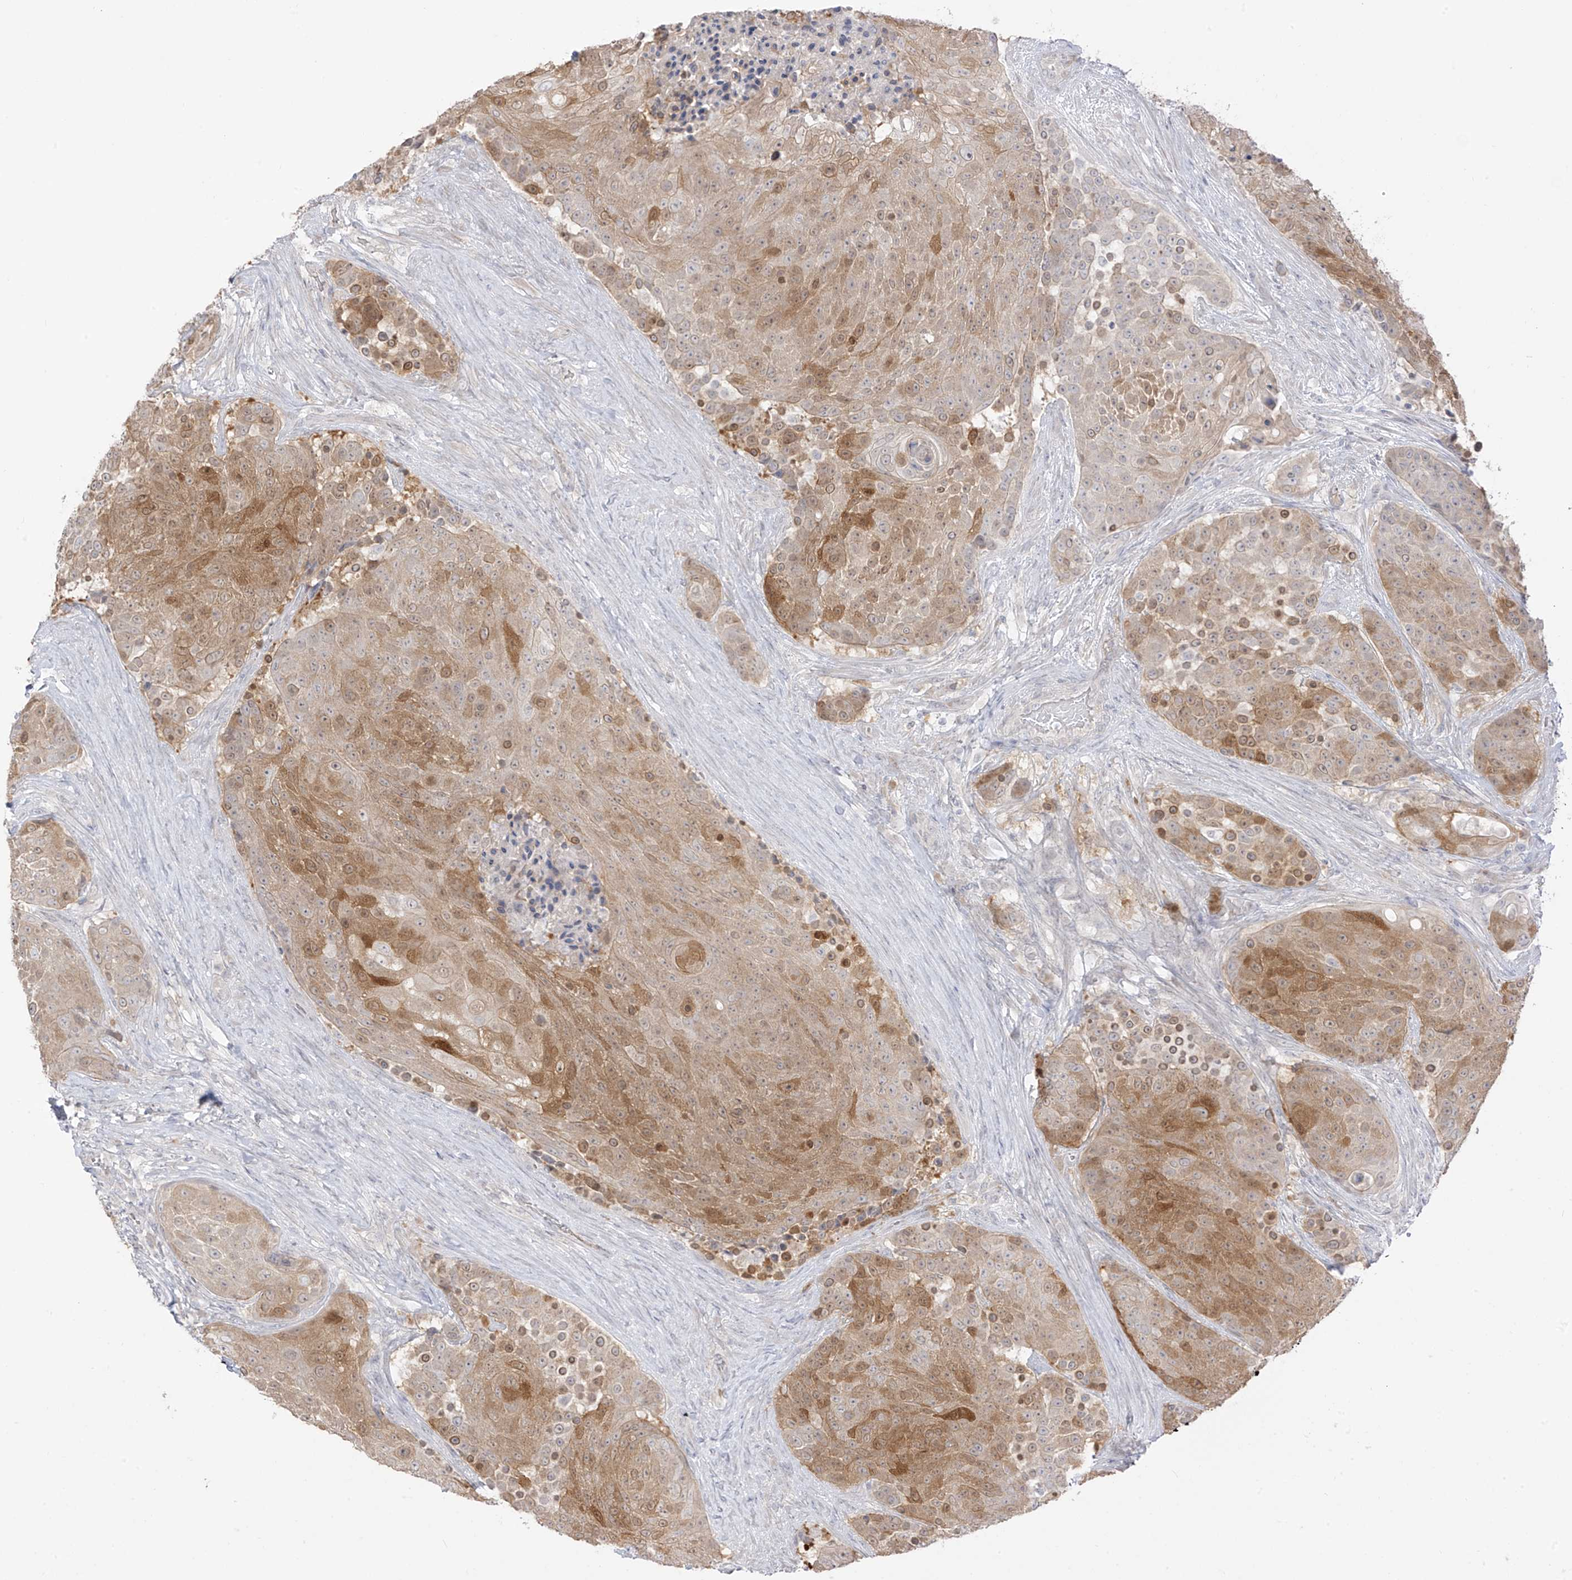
{"staining": {"intensity": "strong", "quantity": ">75%", "location": "cytoplasmic/membranous"}, "tissue": "urothelial cancer", "cell_type": "Tumor cells", "image_type": "cancer", "snomed": [{"axis": "morphology", "description": "Urothelial carcinoma, High grade"}, {"axis": "topography", "description": "Urinary bladder"}], "caption": "DAB (3,3'-diaminobenzidine) immunohistochemical staining of human urothelial cancer exhibits strong cytoplasmic/membranous protein staining in approximately >75% of tumor cells.", "gene": "DCDC2", "patient": {"sex": "female", "age": 63}}